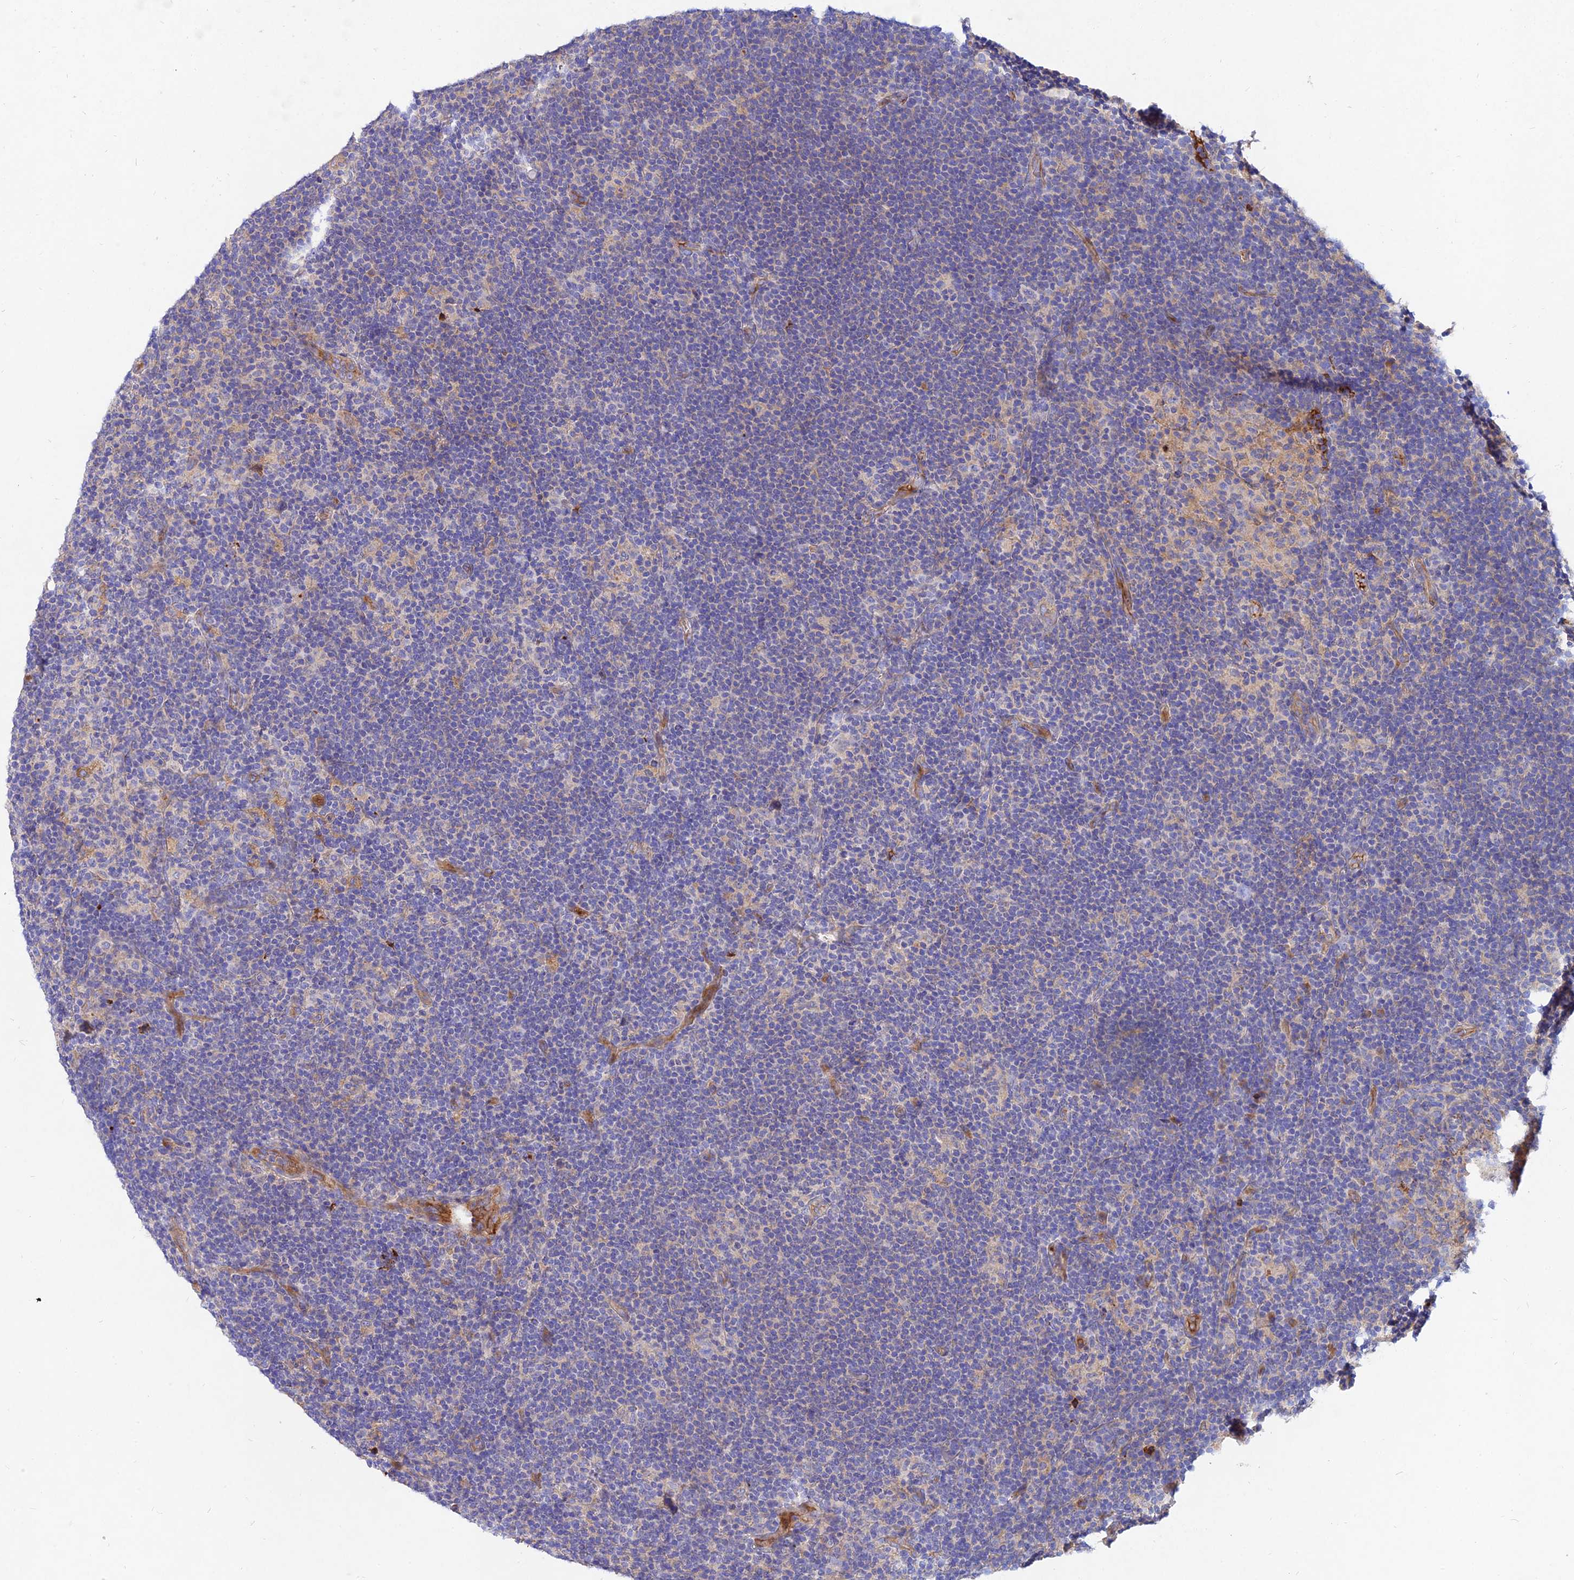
{"staining": {"intensity": "negative", "quantity": "none", "location": "none"}, "tissue": "lymphoma", "cell_type": "Tumor cells", "image_type": "cancer", "snomed": [{"axis": "morphology", "description": "Hodgkin's disease, NOS"}, {"axis": "topography", "description": "Lymph node"}], "caption": "Hodgkin's disease stained for a protein using immunohistochemistry (IHC) reveals no staining tumor cells.", "gene": "MROH1", "patient": {"sex": "female", "age": 57}}